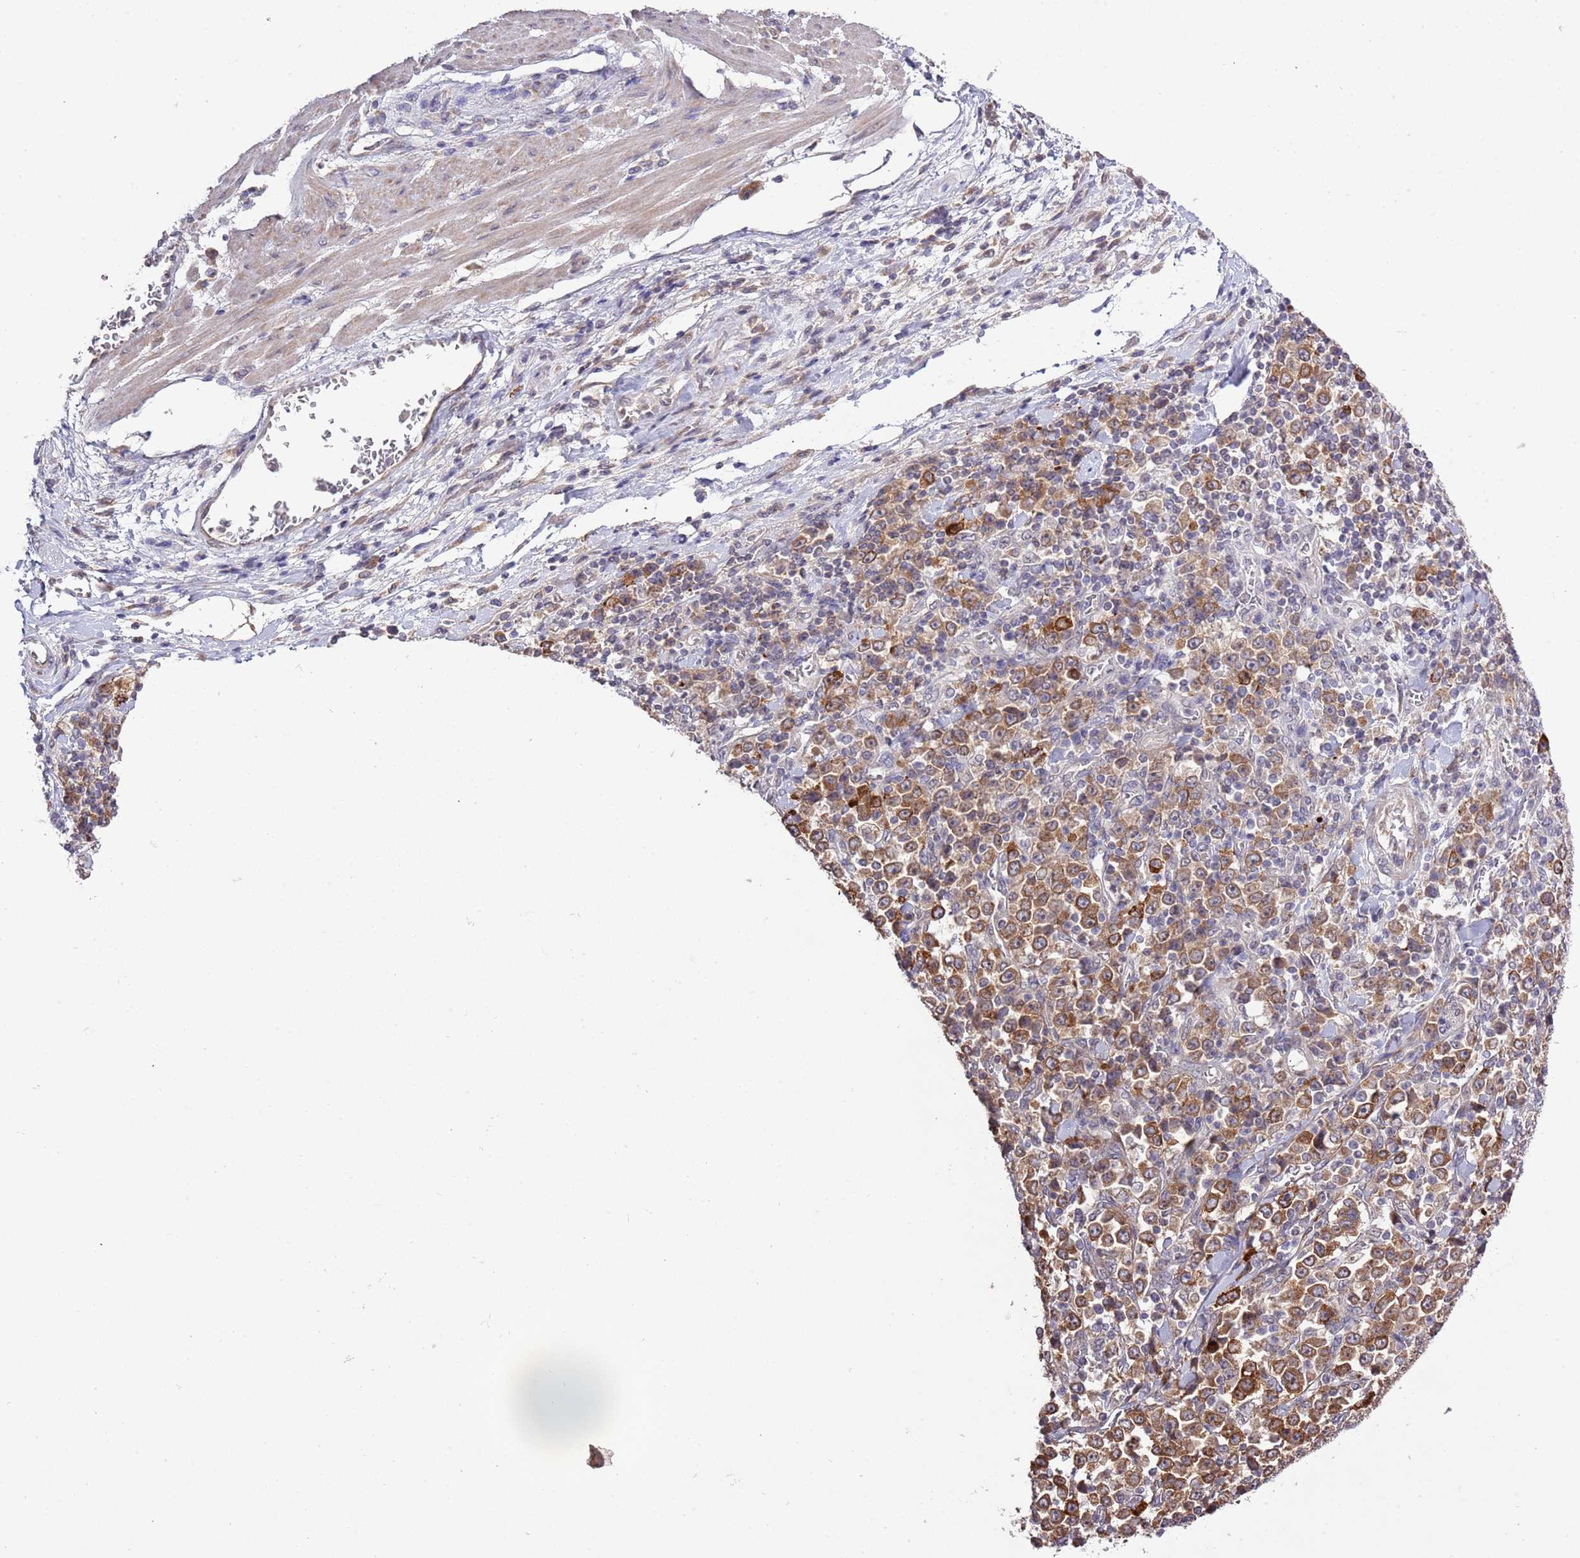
{"staining": {"intensity": "strong", "quantity": ">75%", "location": "cytoplasmic/membranous"}, "tissue": "stomach cancer", "cell_type": "Tumor cells", "image_type": "cancer", "snomed": [{"axis": "morphology", "description": "Normal tissue, NOS"}, {"axis": "morphology", "description": "Adenocarcinoma, NOS"}, {"axis": "topography", "description": "Stomach, upper"}, {"axis": "topography", "description": "Stomach"}], "caption": "Stomach adenocarcinoma was stained to show a protein in brown. There is high levels of strong cytoplasmic/membranous staining in about >75% of tumor cells. The protein of interest is shown in brown color, while the nuclei are stained blue.", "gene": "IVD", "patient": {"sex": "male", "age": 59}}